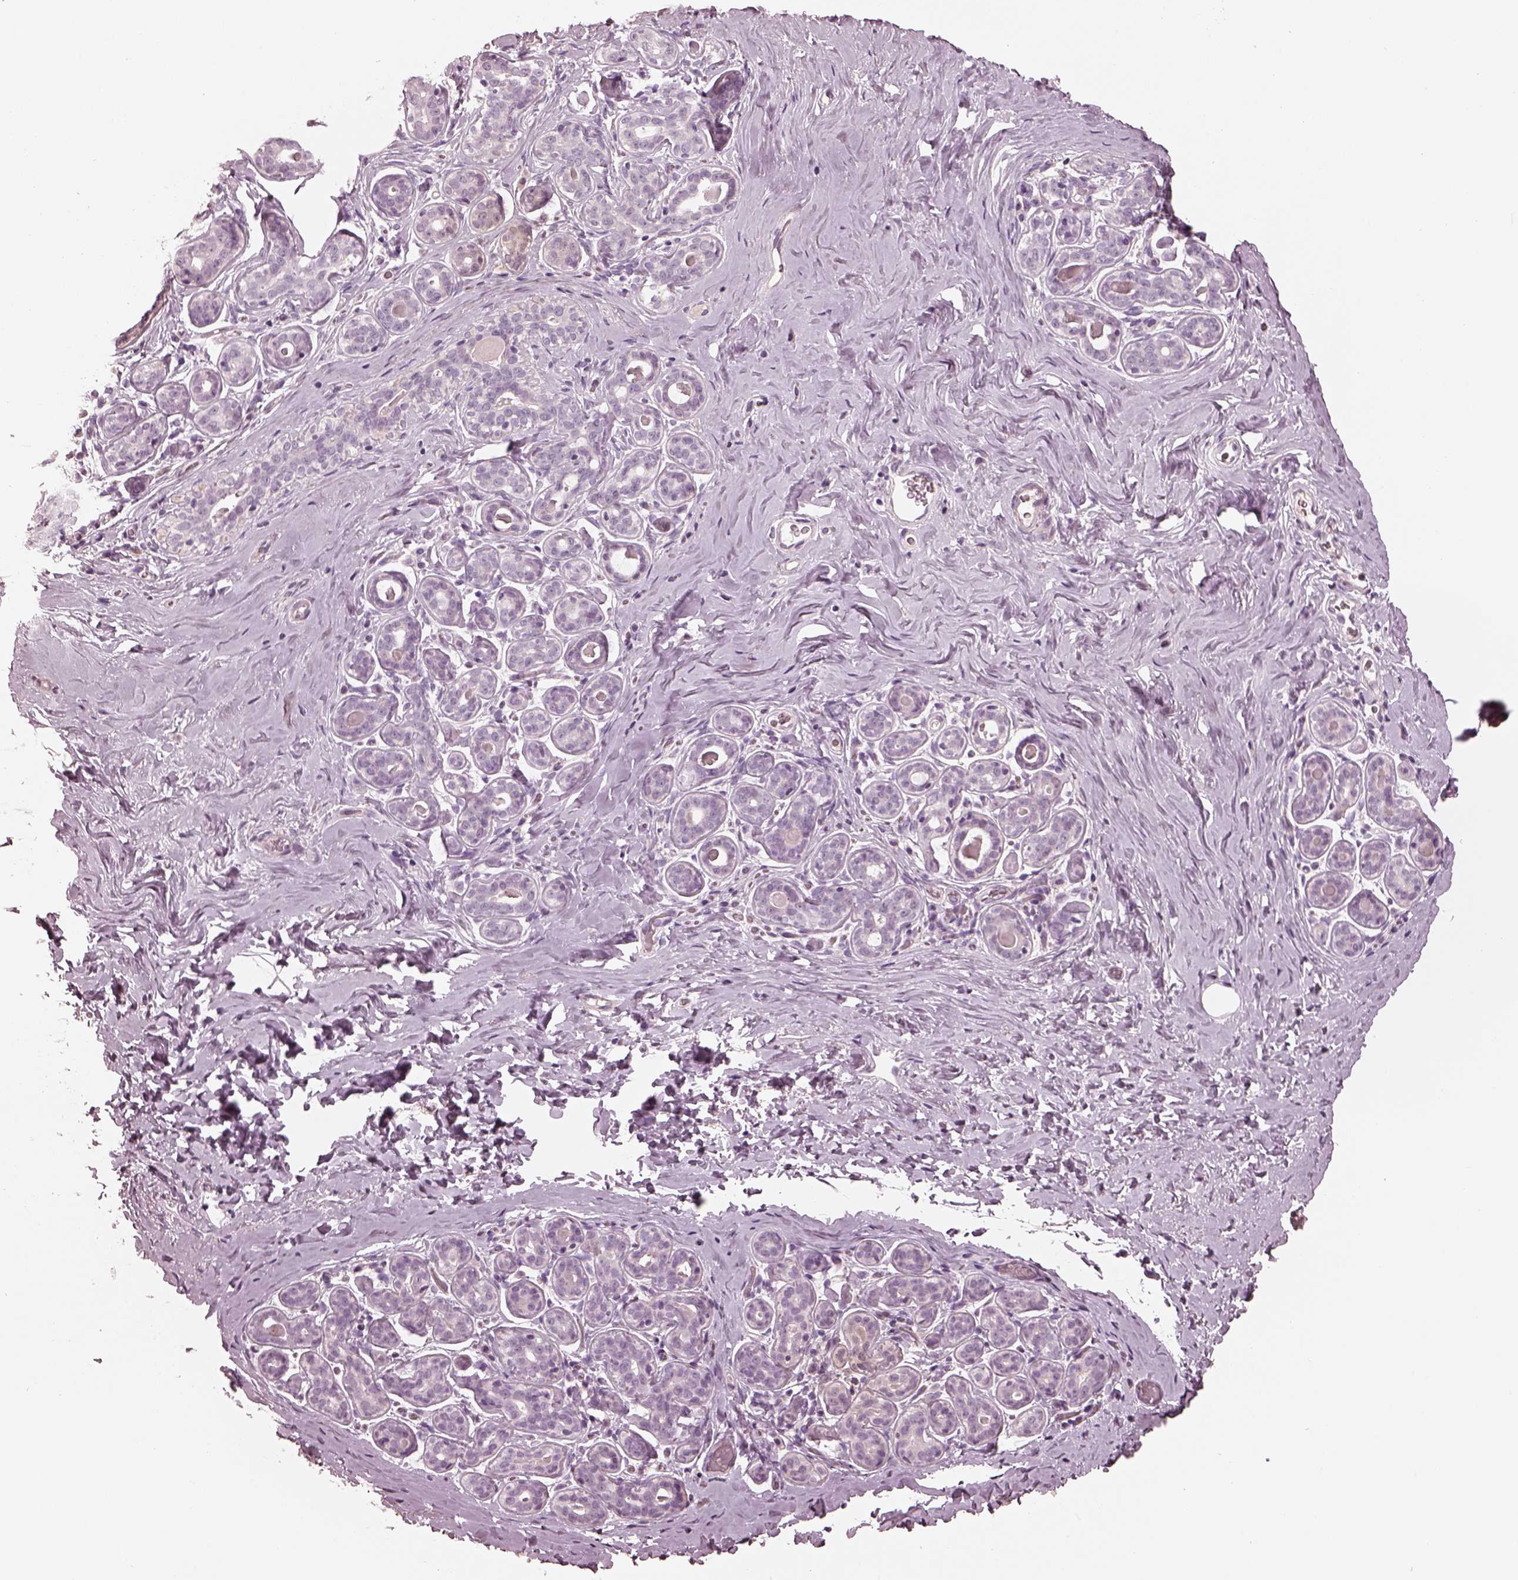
{"staining": {"intensity": "negative", "quantity": "none", "location": "none"}, "tissue": "breast", "cell_type": "Adipocytes", "image_type": "normal", "snomed": [{"axis": "morphology", "description": "Normal tissue, NOS"}, {"axis": "topography", "description": "Skin"}, {"axis": "topography", "description": "Breast"}], "caption": "Immunohistochemistry of normal breast displays no staining in adipocytes.", "gene": "OPTC", "patient": {"sex": "female", "age": 43}}